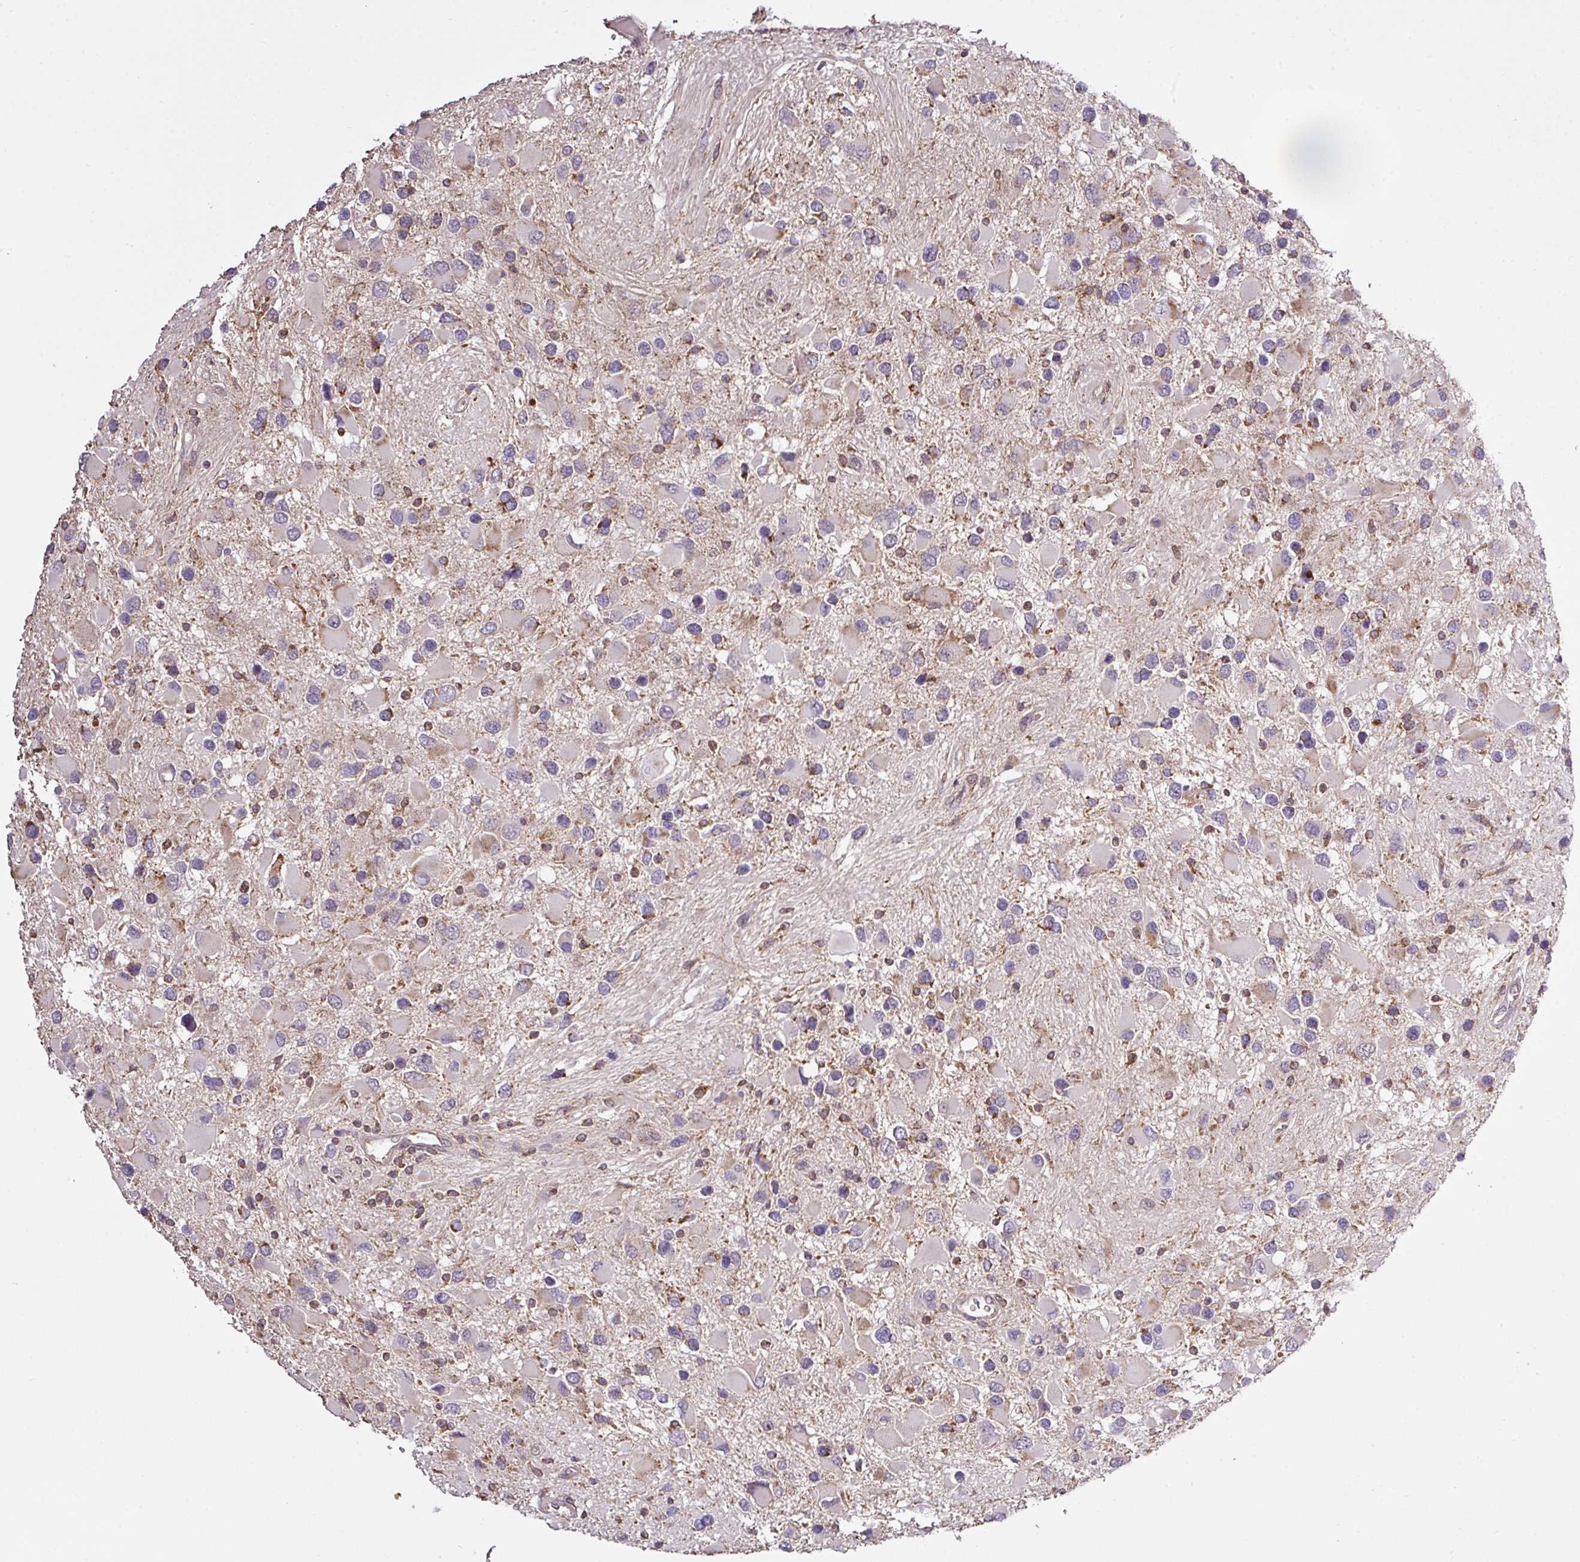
{"staining": {"intensity": "negative", "quantity": "none", "location": "none"}, "tissue": "glioma", "cell_type": "Tumor cells", "image_type": "cancer", "snomed": [{"axis": "morphology", "description": "Glioma, malignant, High grade"}, {"axis": "topography", "description": "Brain"}], "caption": "There is no significant staining in tumor cells of glioma.", "gene": "SMCO4", "patient": {"sex": "male", "age": 53}}